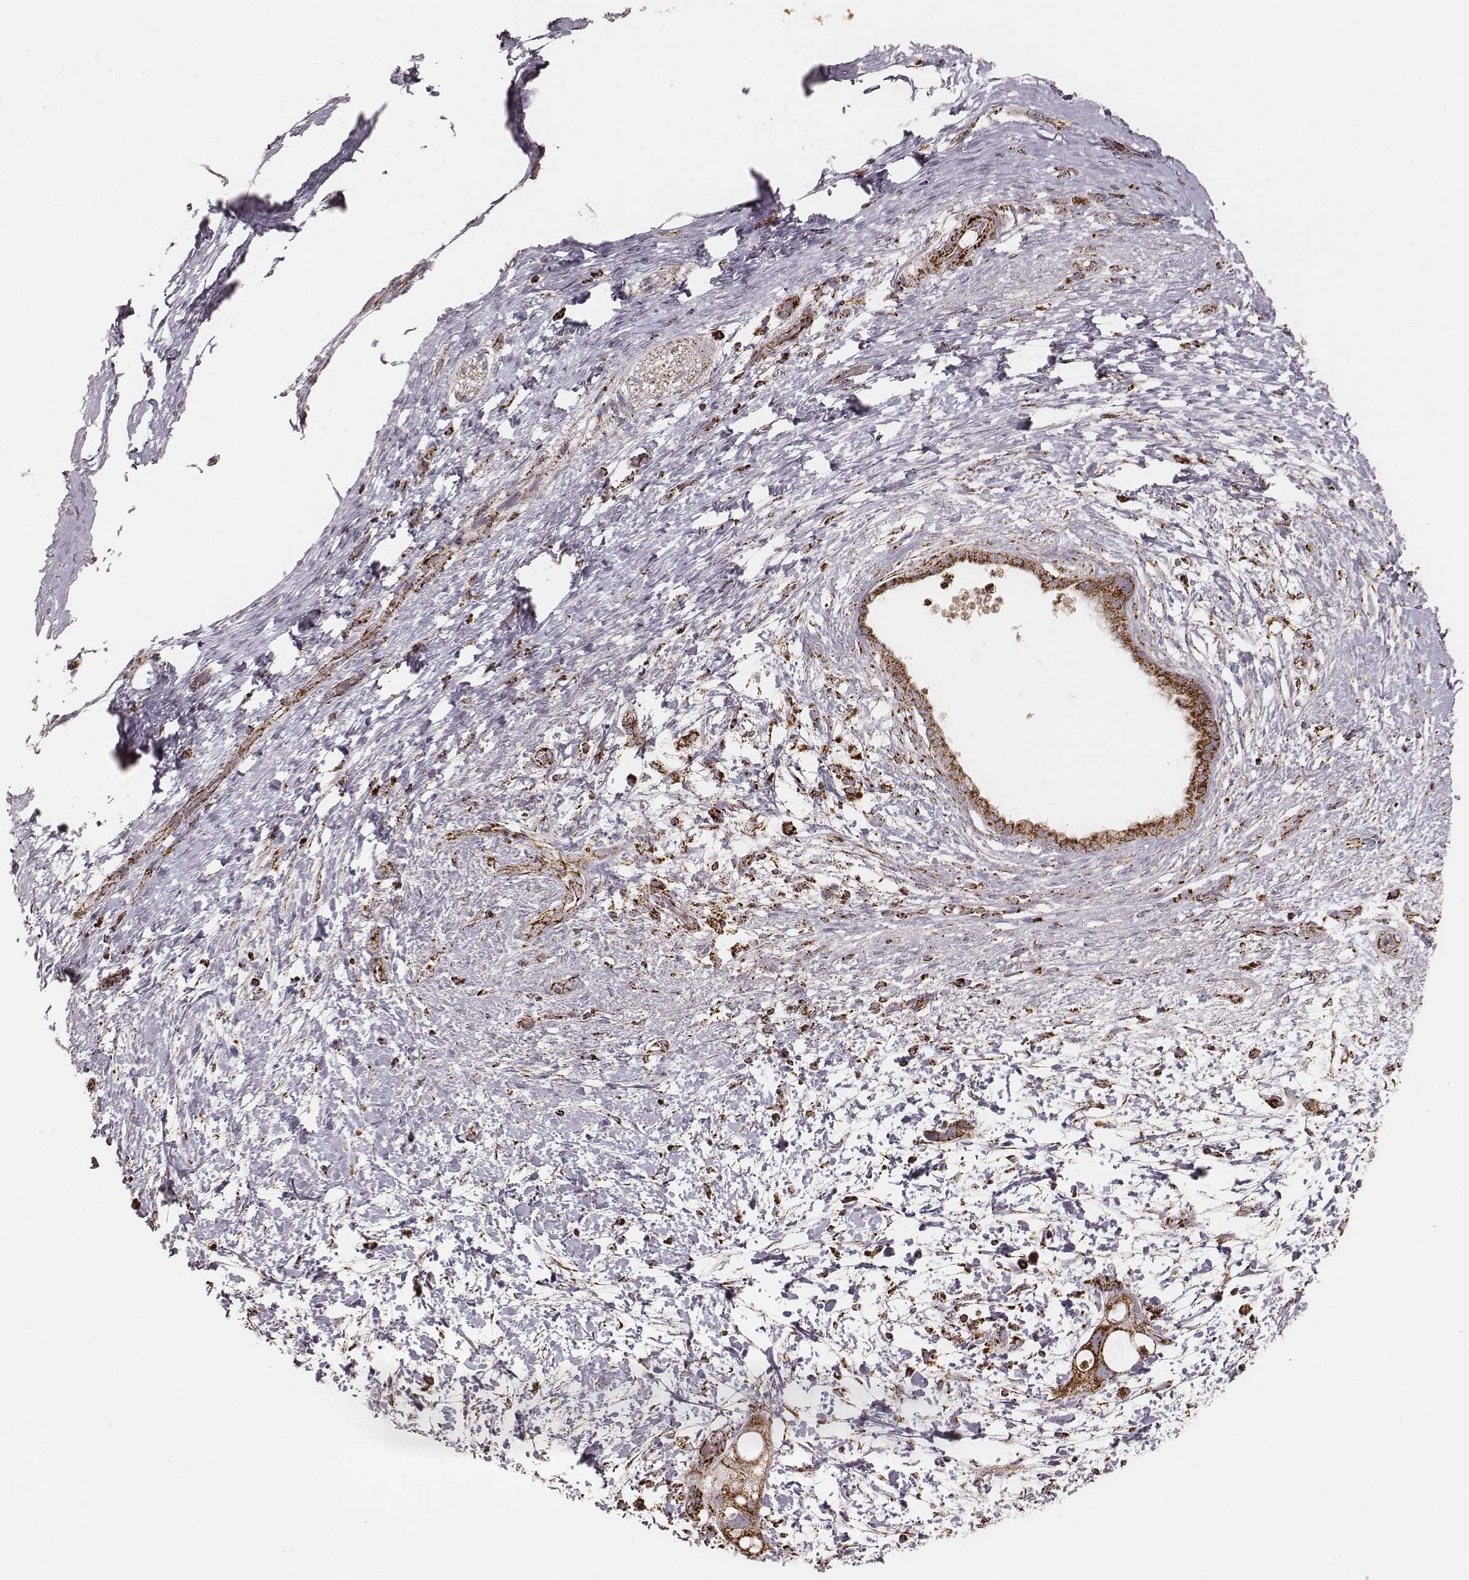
{"staining": {"intensity": "strong", "quantity": ">75%", "location": "cytoplasmic/membranous"}, "tissue": "pancreatic cancer", "cell_type": "Tumor cells", "image_type": "cancer", "snomed": [{"axis": "morphology", "description": "Adenocarcinoma, NOS"}, {"axis": "topography", "description": "Pancreas"}], "caption": "Protein expression analysis of human adenocarcinoma (pancreatic) reveals strong cytoplasmic/membranous expression in about >75% of tumor cells.", "gene": "CS", "patient": {"sex": "female", "age": 72}}